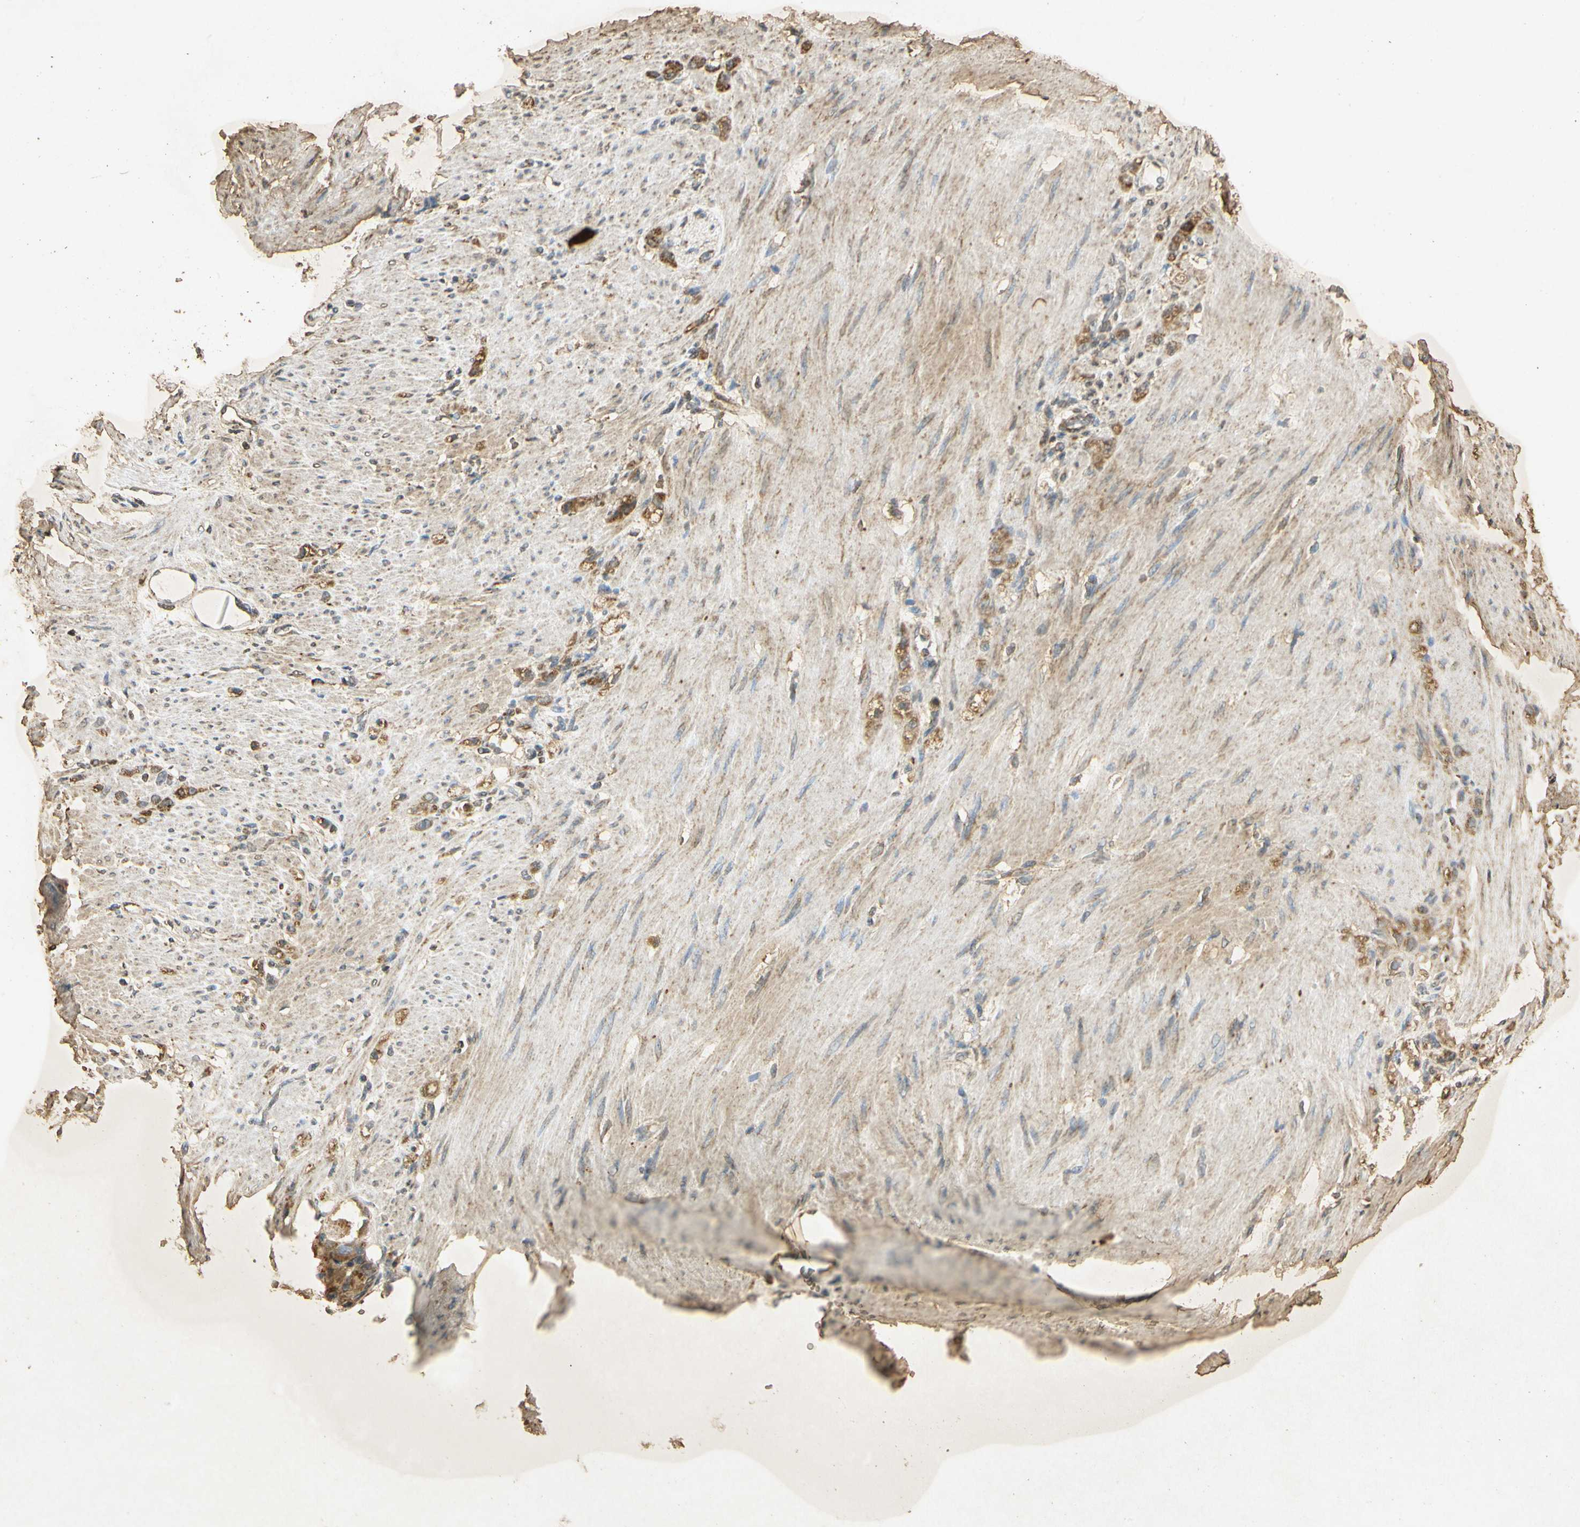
{"staining": {"intensity": "moderate", "quantity": ">75%", "location": "cytoplasmic/membranous"}, "tissue": "stomach cancer", "cell_type": "Tumor cells", "image_type": "cancer", "snomed": [{"axis": "morphology", "description": "Adenocarcinoma, NOS"}, {"axis": "topography", "description": "Stomach"}], "caption": "Protein staining demonstrates moderate cytoplasmic/membranous staining in about >75% of tumor cells in stomach cancer (adenocarcinoma).", "gene": "PRDX3", "patient": {"sex": "male", "age": 82}}